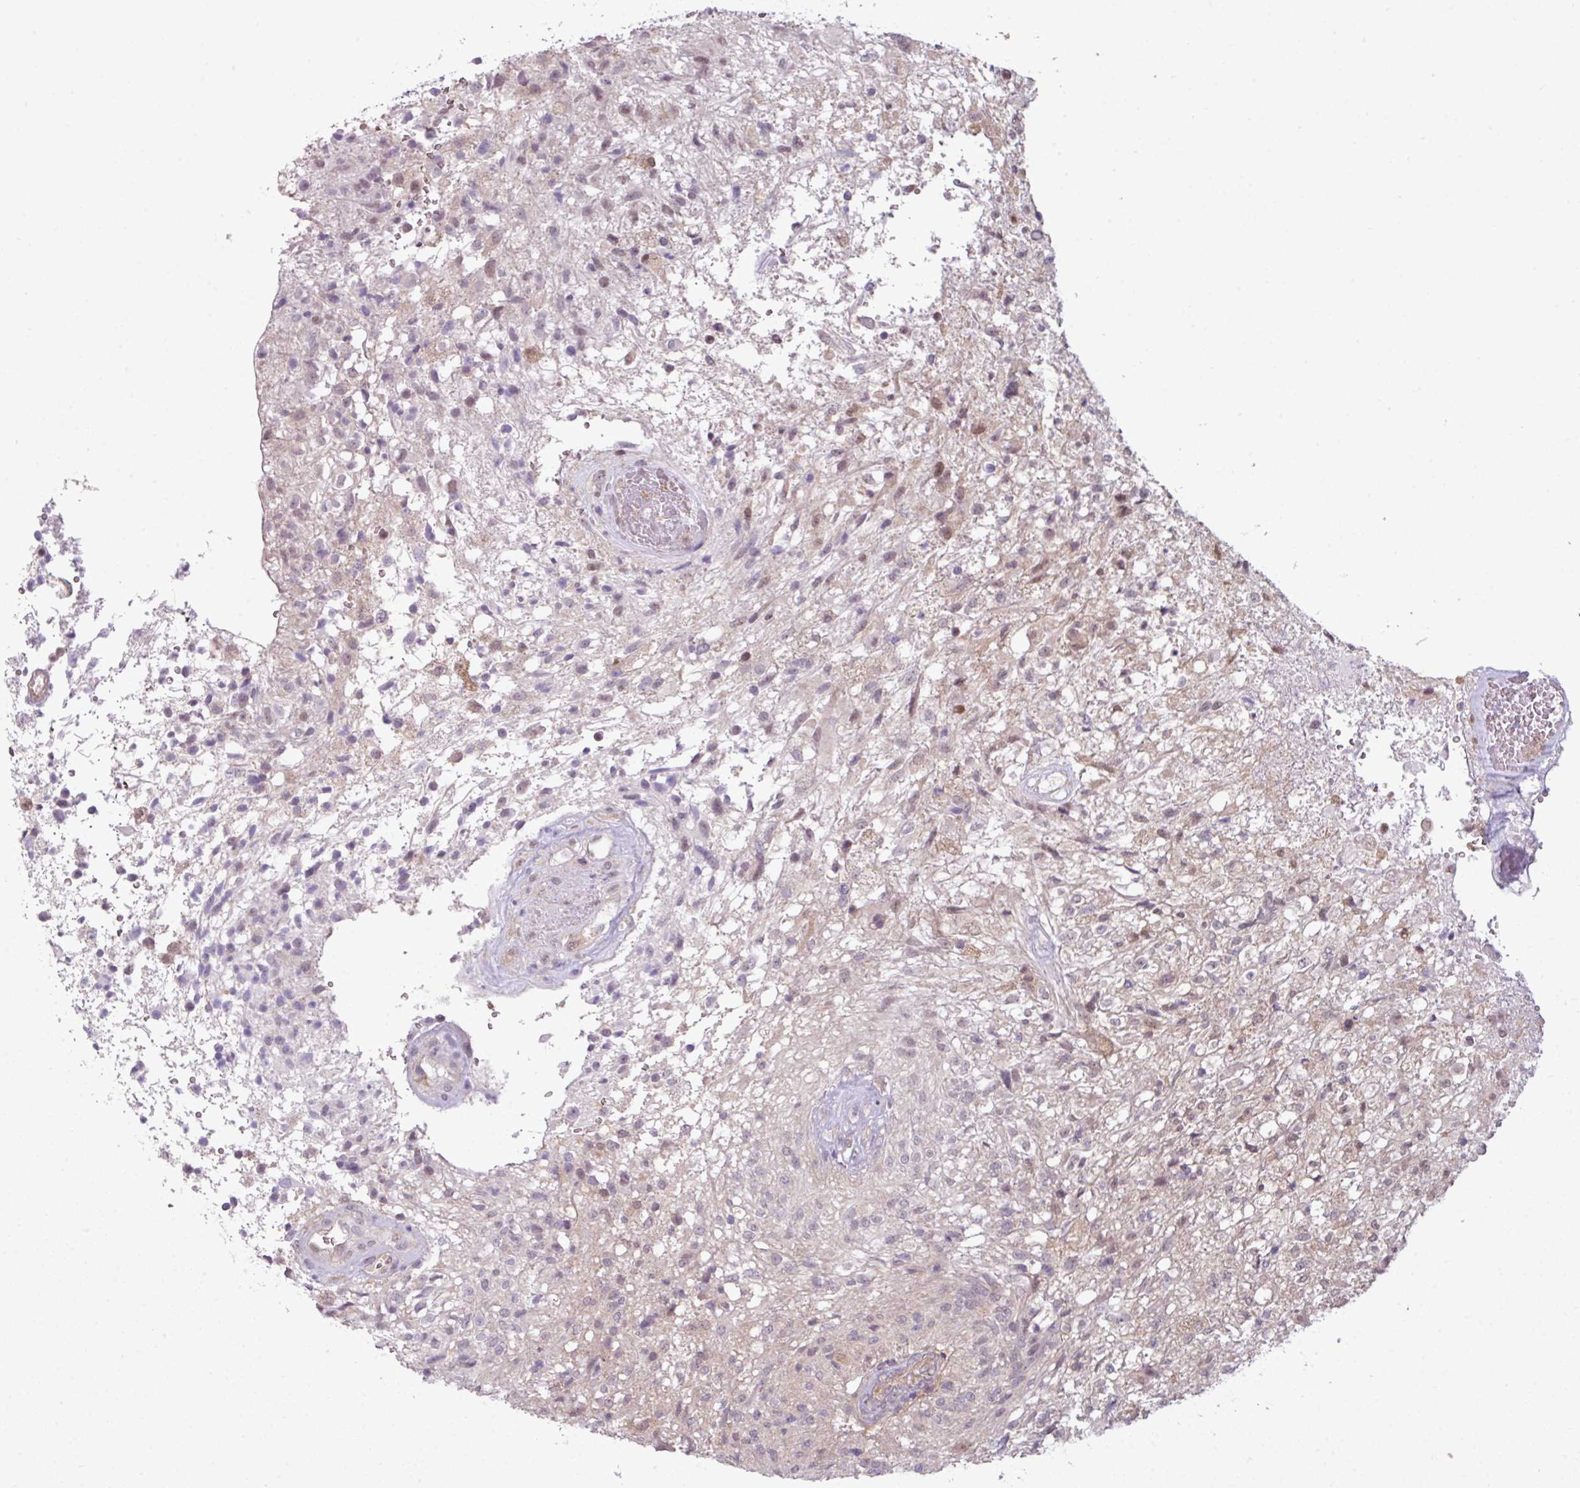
{"staining": {"intensity": "weak", "quantity": "25%-75%", "location": "cytoplasmic/membranous,nuclear"}, "tissue": "glioma", "cell_type": "Tumor cells", "image_type": "cancer", "snomed": [{"axis": "morphology", "description": "Glioma, malignant, High grade"}, {"axis": "topography", "description": "Brain"}], "caption": "This photomicrograph exhibits immunohistochemistry staining of malignant high-grade glioma, with low weak cytoplasmic/membranous and nuclear expression in approximately 25%-75% of tumor cells.", "gene": "TTLL12", "patient": {"sex": "male", "age": 56}}